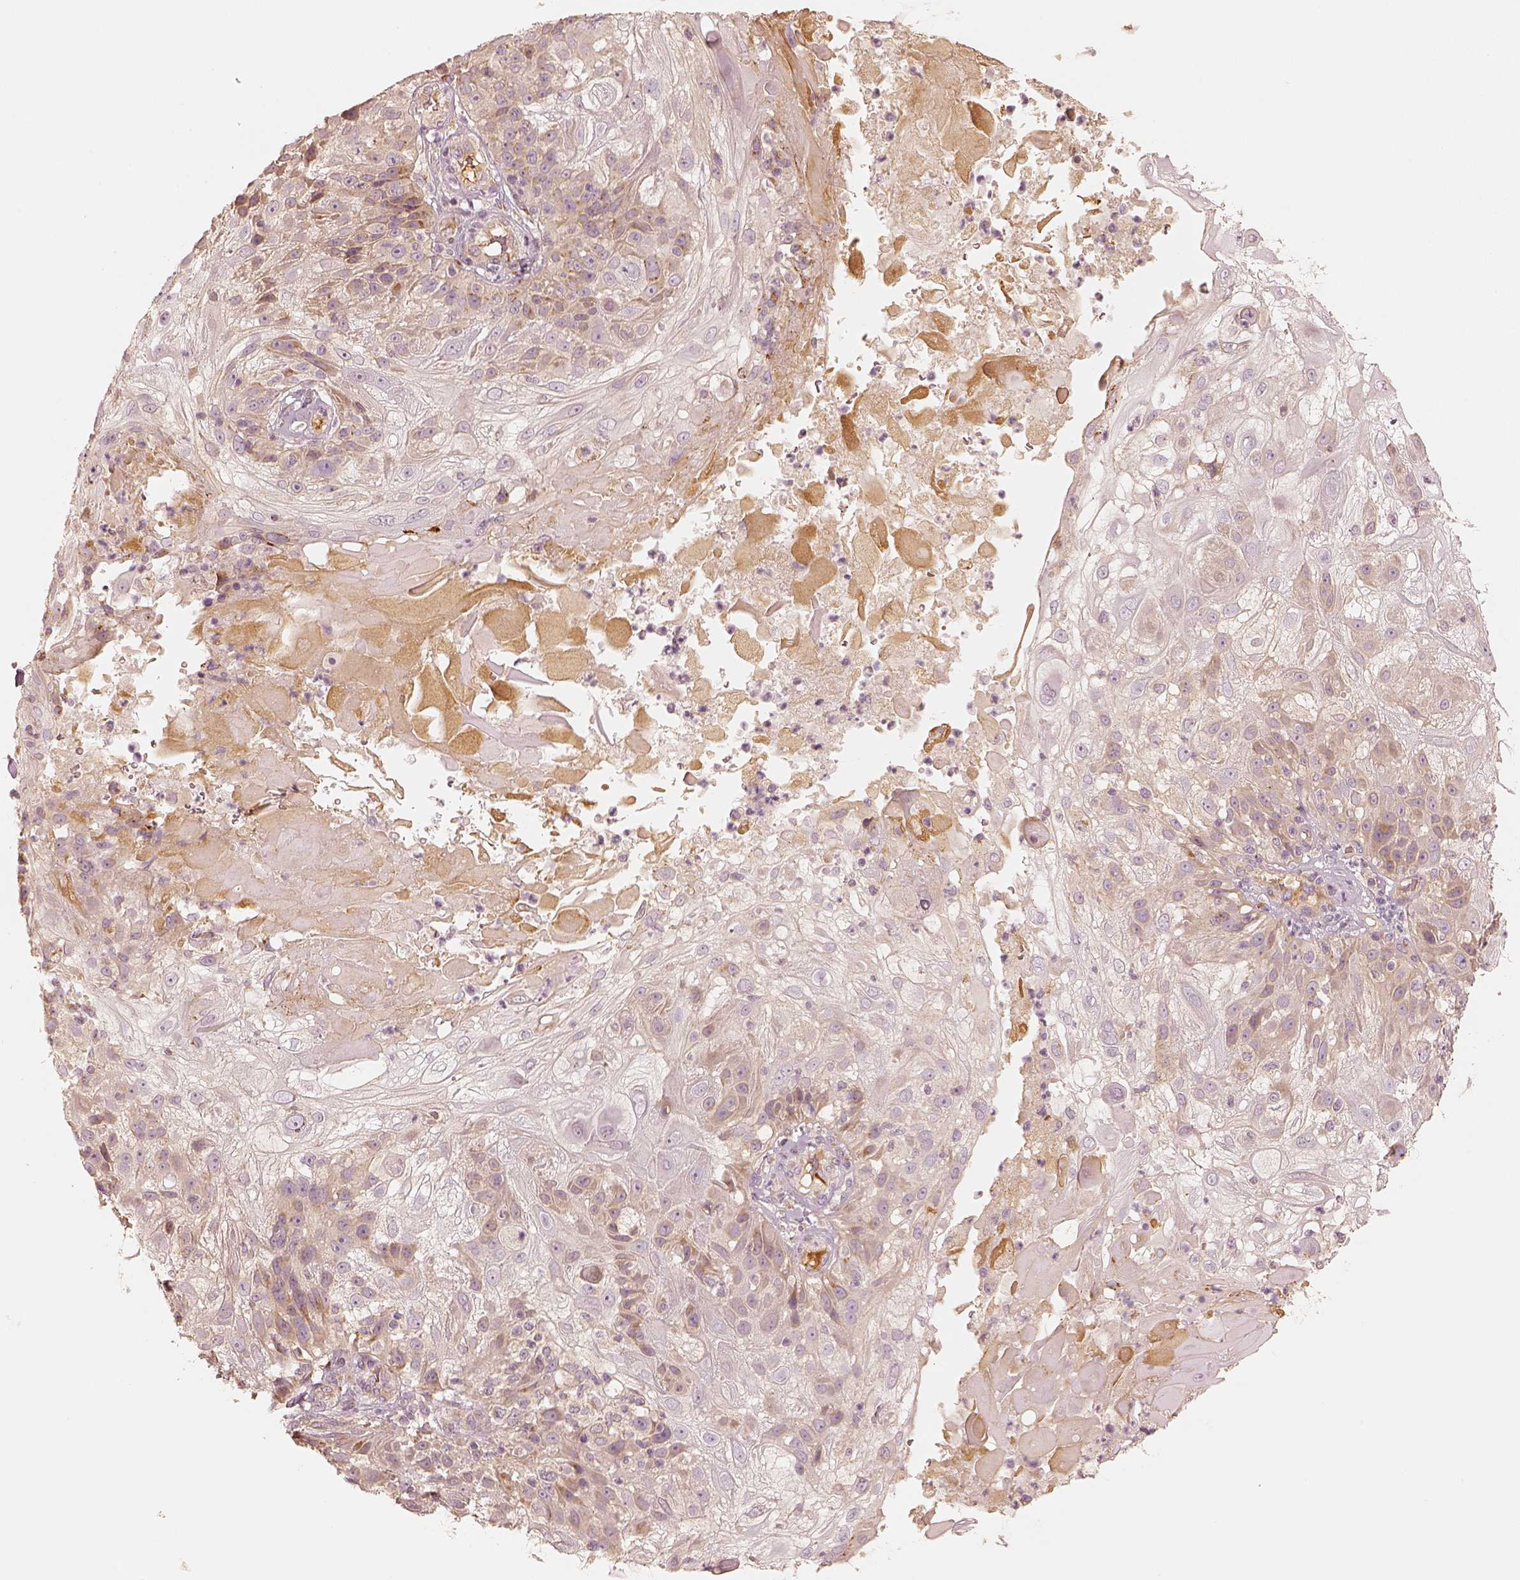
{"staining": {"intensity": "weak", "quantity": "<25%", "location": "cytoplasmic/membranous"}, "tissue": "skin cancer", "cell_type": "Tumor cells", "image_type": "cancer", "snomed": [{"axis": "morphology", "description": "Normal tissue, NOS"}, {"axis": "morphology", "description": "Squamous cell carcinoma, NOS"}, {"axis": "topography", "description": "Skin"}], "caption": "Human skin squamous cell carcinoma stained for a protein using immunohistochemistry shows no staining in tumor cells.", "gene": "GORASP2", "patient": {"sex": "female", "age": 83}}